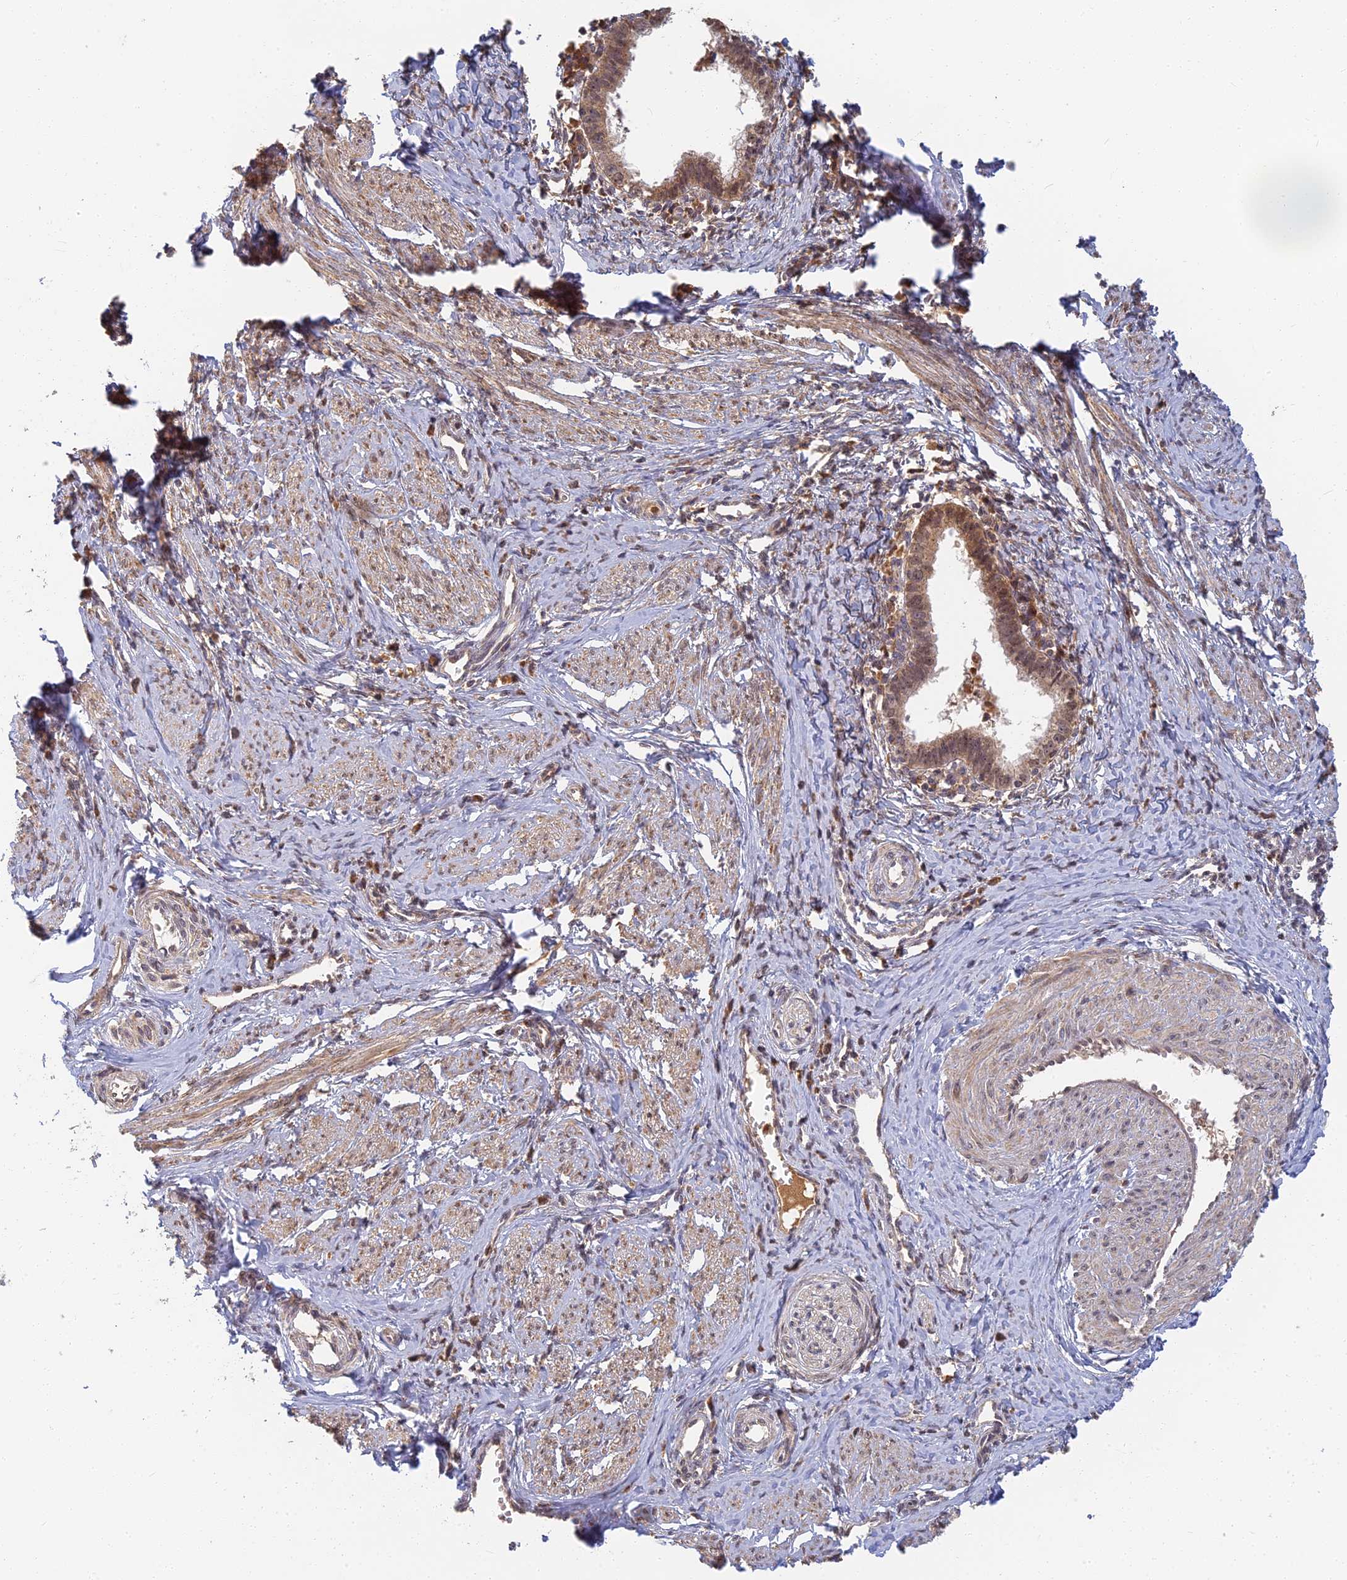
{"staining": {"intensity": "moderate", "quantity": ">75%", "location": "cytoplasmic/membranous"}, "tissue": "cervical cancer", "cell_type": "Tumor cells", "image_type": "cancer", "snomed": [{"axis": "morphology", "description": "Adenocarcinoma, NOS"}, {"axis": "topography", "description": "Cervix"}], "caption": "The histopathology image demonstrates staining of cervical cancer (adenocarcinoma), revealing moderate cytoplasmic/membranous protein staining (brown color) within tumor cells.", "gene": "RGL3", "patient": {"sex": "female", "age": 36}}